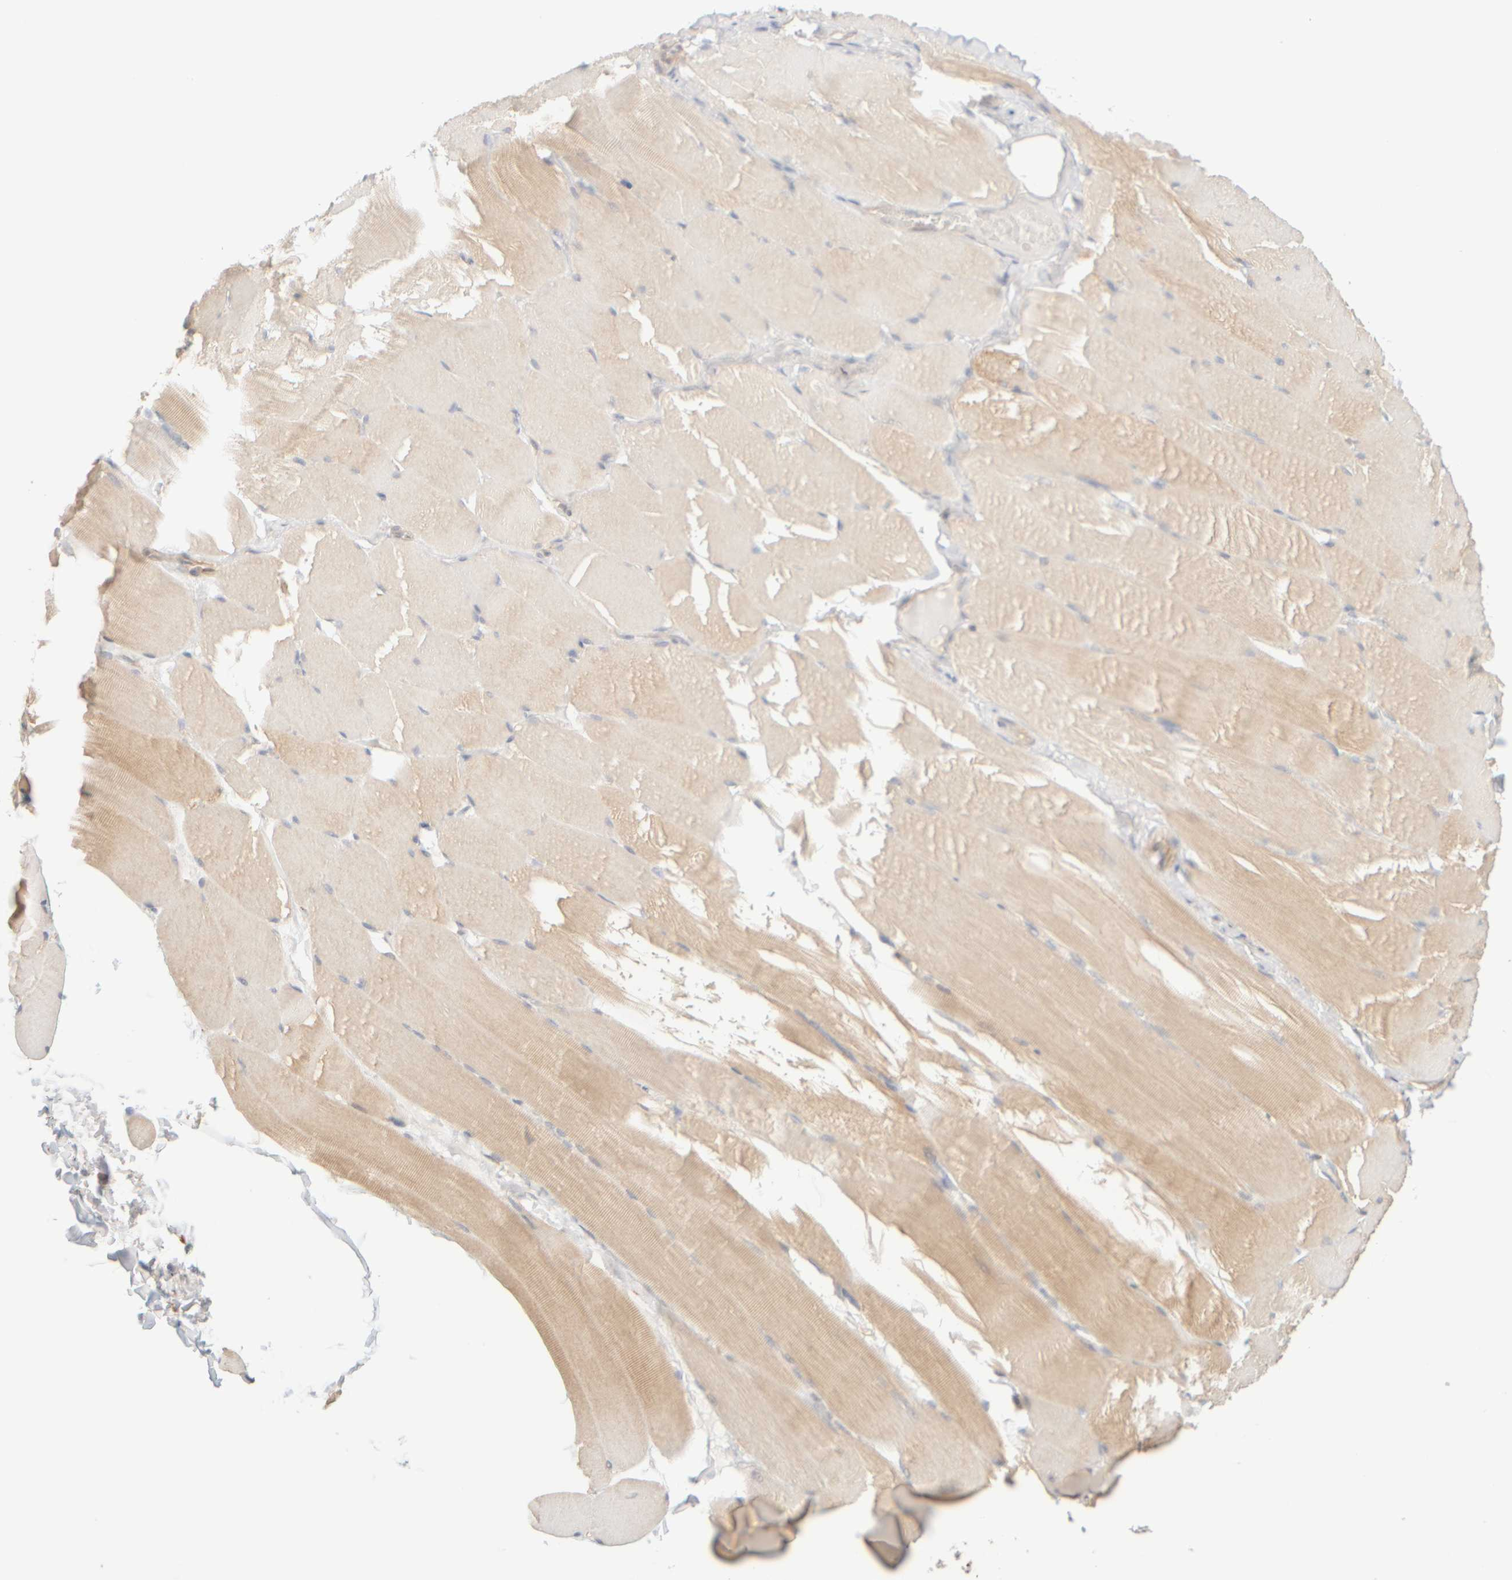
{"staining": {"intensity": "moderate", "quantity": "25%-75%", "location": "cytoplasmic/membranous"}, "tissue": "skeletal muscle", "cell_type": "Myocytes", "image_type": "normal", "snomed": [{"axis": "morphology", "description": "Normal tissue, NOS"}, {"axis": "topography", "description": "Skin"}, {"axis": "topography", "description": "Skeletal muscle"}], "caption": "Immunohistochemistry image of unremarkable human skeletal muscle stained for a protein (brown), which reveals medium levels of moderate cytoplasmic/membranous staining in approximately 25%-75% of myocytes.", "gene": "APBB2", "patient": {"sex": "male", "age": 83}}